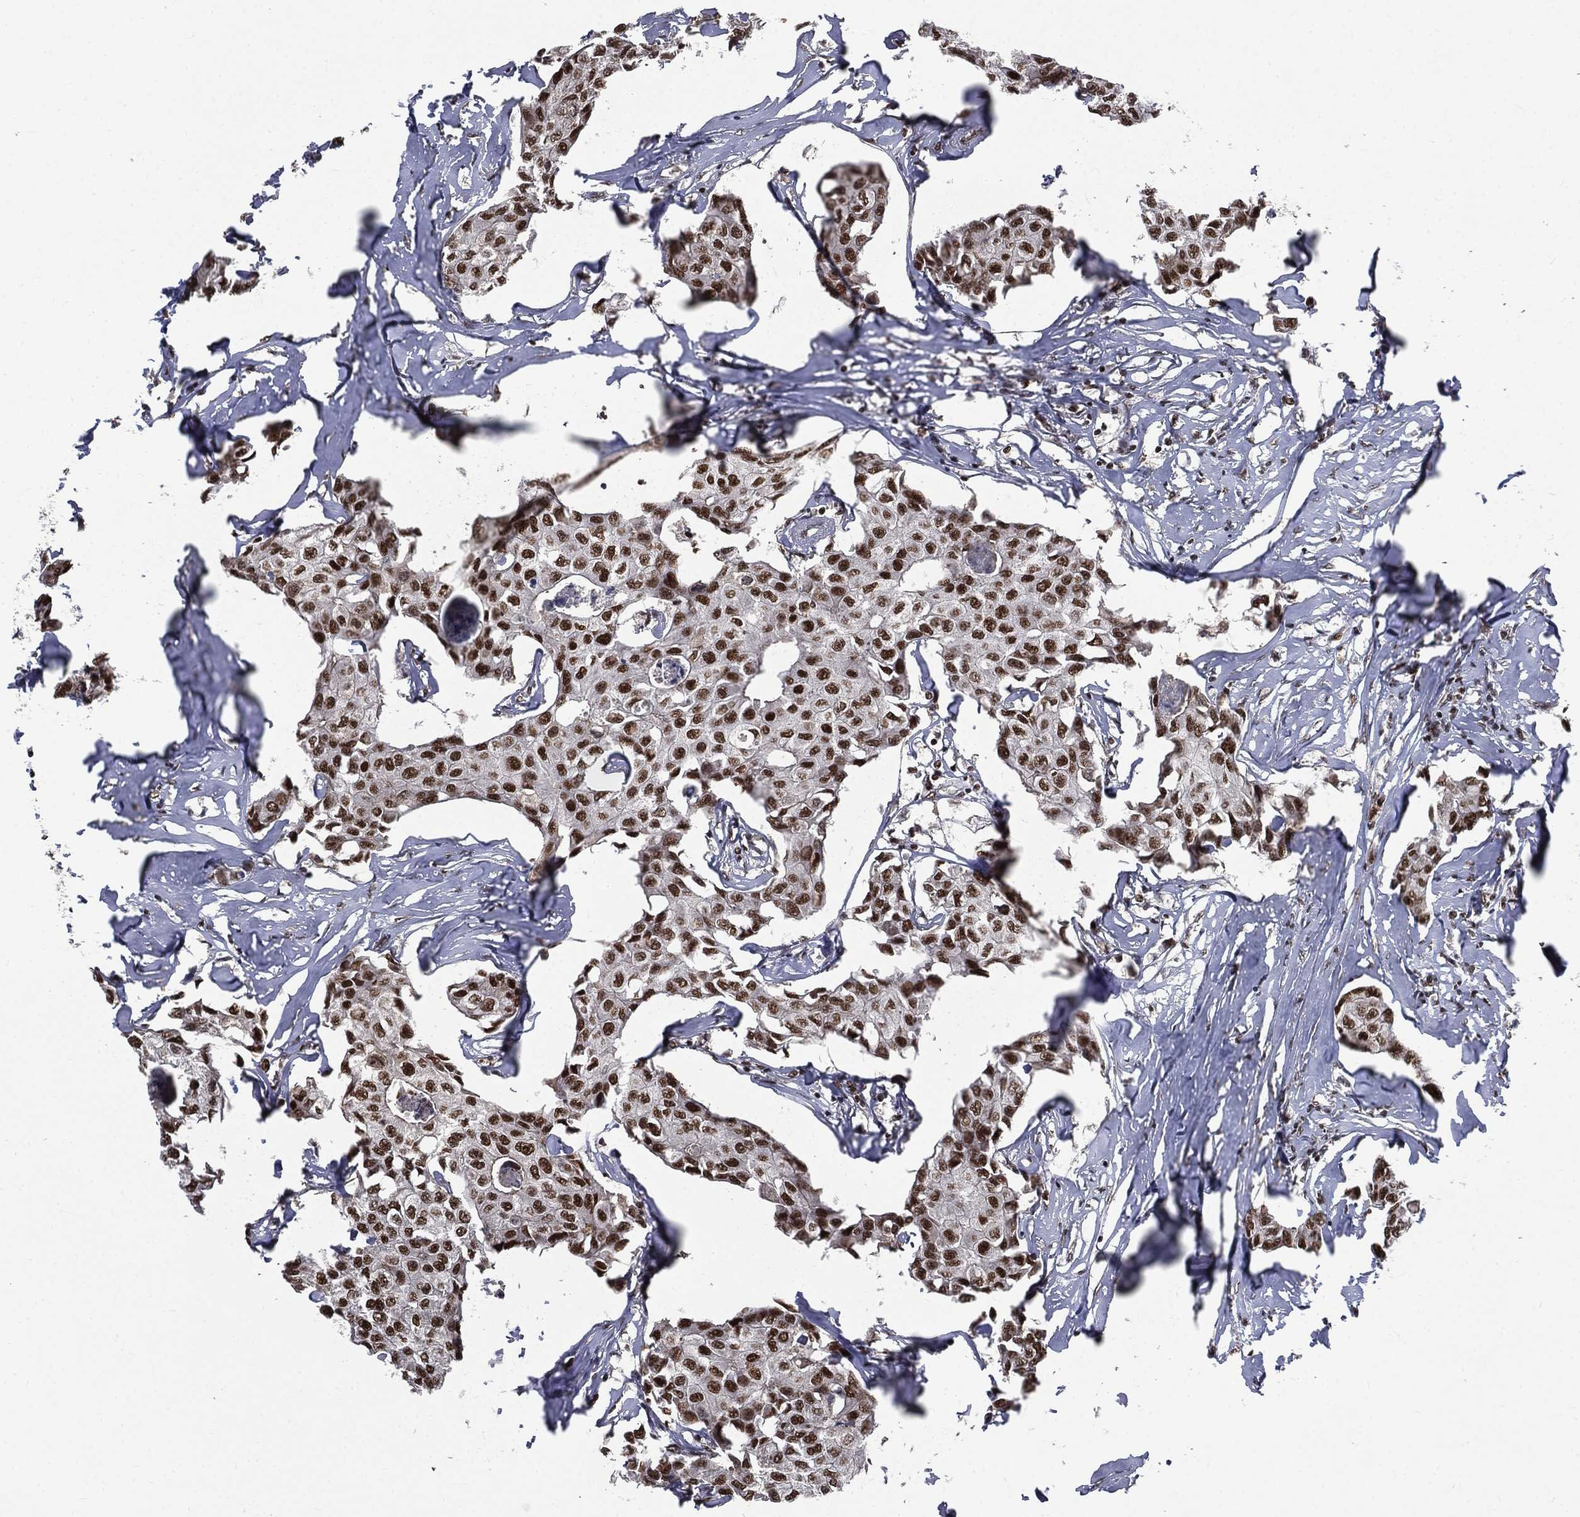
{"staining": {"intensity": "strong", "quantity": ">75%", "location": "nuclear"}, "tissue": "breast cancer", "cell_type": "Tumor cells", "image_type": "cancer", "snomed": [{"axis": "morphology", "description": "Duct carcinoma"}, {"axis": "topography", "description": "Breast"}], "caption": "Immunohistochemistry (IHC) (DAB (3,3'-diaminobenzidine)) staining of breast intraductal carcinoma displays strong nuclear protein positivity in approximately >75% of tumor cells. Using DAB (brown) and hematoxylin (blue) stains, captured at high magnification using brightfield microscopy.", "gene": "DPH2", "patient": {"sex": "female", "age": 80}}